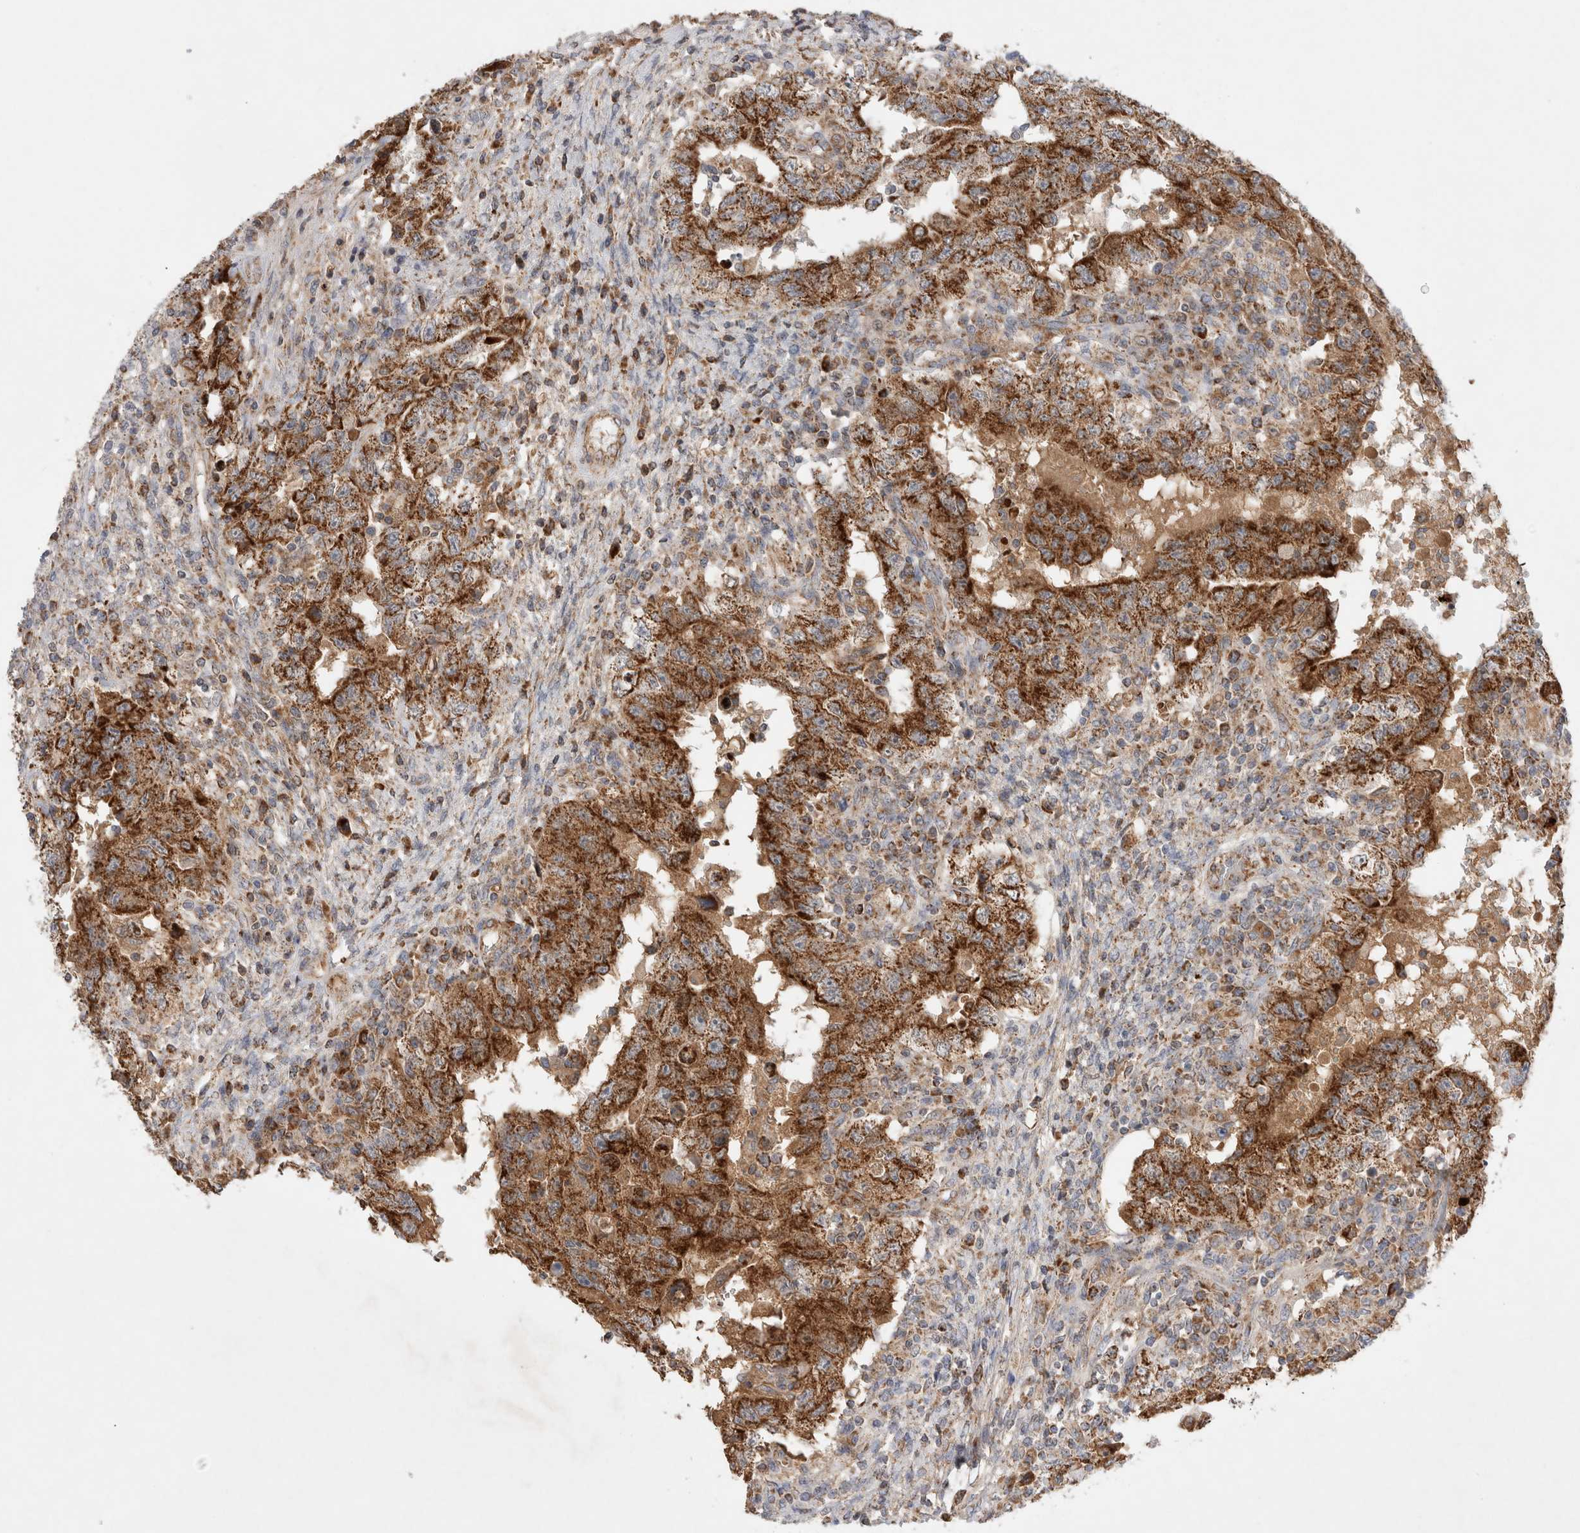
{"staining": {"intensity": "strong", "quantity": ">75%", "location": "cytoplasmic/membranous"}, "tissue": "testis cancer", "cell_type": "Tumor cells", "image_type": "cancer", "snomed": [{"axis": "morphology", "description": "Carcinoma, Embryonal, NOS"}, {"axis": "topography", "description": "Testis"}], "caption": "Testis cancer stained with a brown dye displays strong cytoplasmic/membranous positive expression in approximately >75% of tumor cells.", "gene": "MRPS28", "patient": {"sex": "male", "age": 26}}